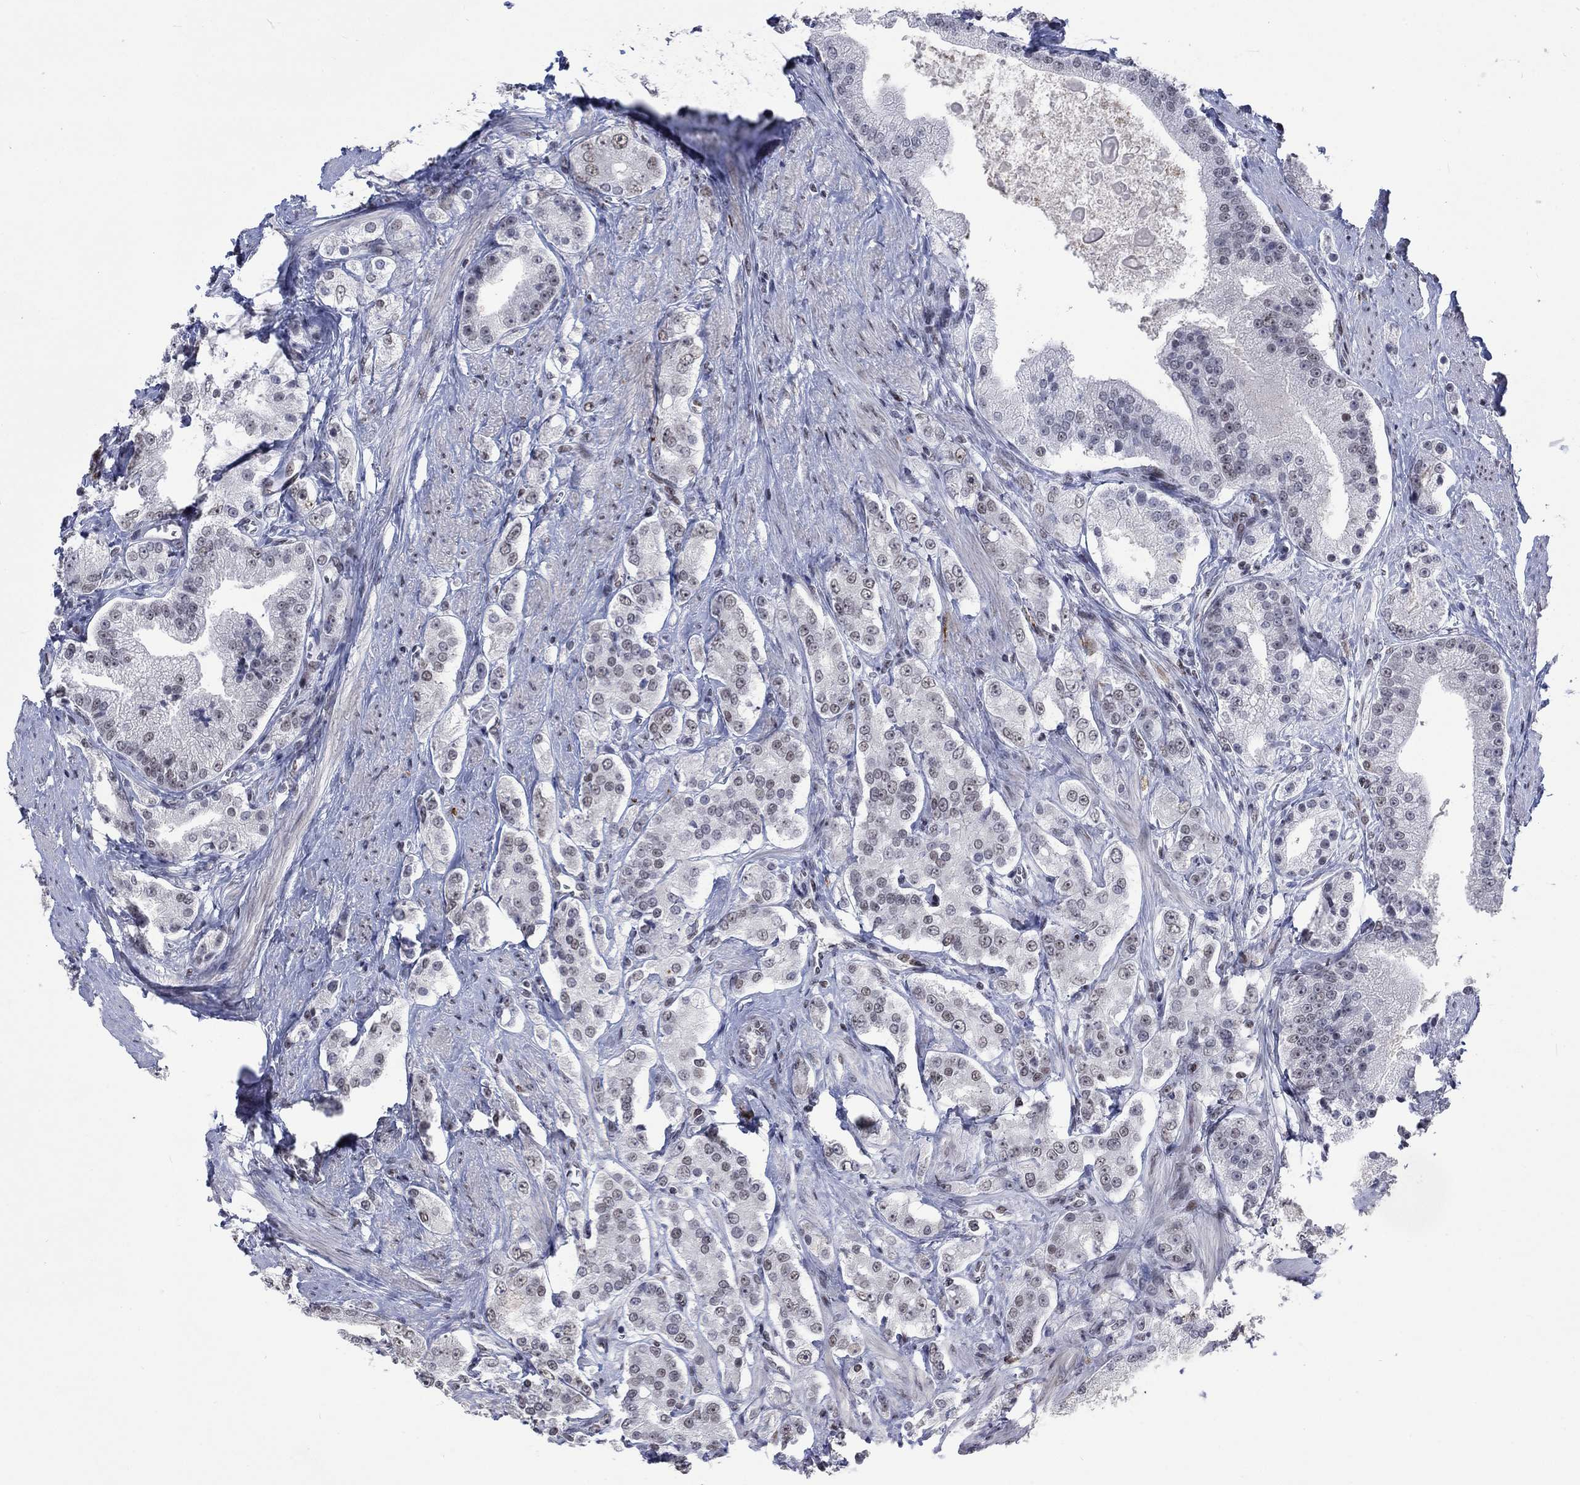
{"staining": {"intensity": "negative", "quantity": "none", "location": "none"}, "tissue": "prostate cancer", "cell_type": "Tumor cells", "image_type": "cancer", "snomed": [{"axis": "morphology", "description": "Adenocarcinoma, NOS"}, {"axis": "topography", "description": "Prostate and seminal vesicle, NOS"}, {"axis": "topography", "description": "Prostate"}], "caption": "Tumor cells are negative for brown protein staining in prostate adenocarcinoma. Nuclei are stained in blue.", "gene": "HCFC1", "patient": {"sex": "male", "age": 67}}